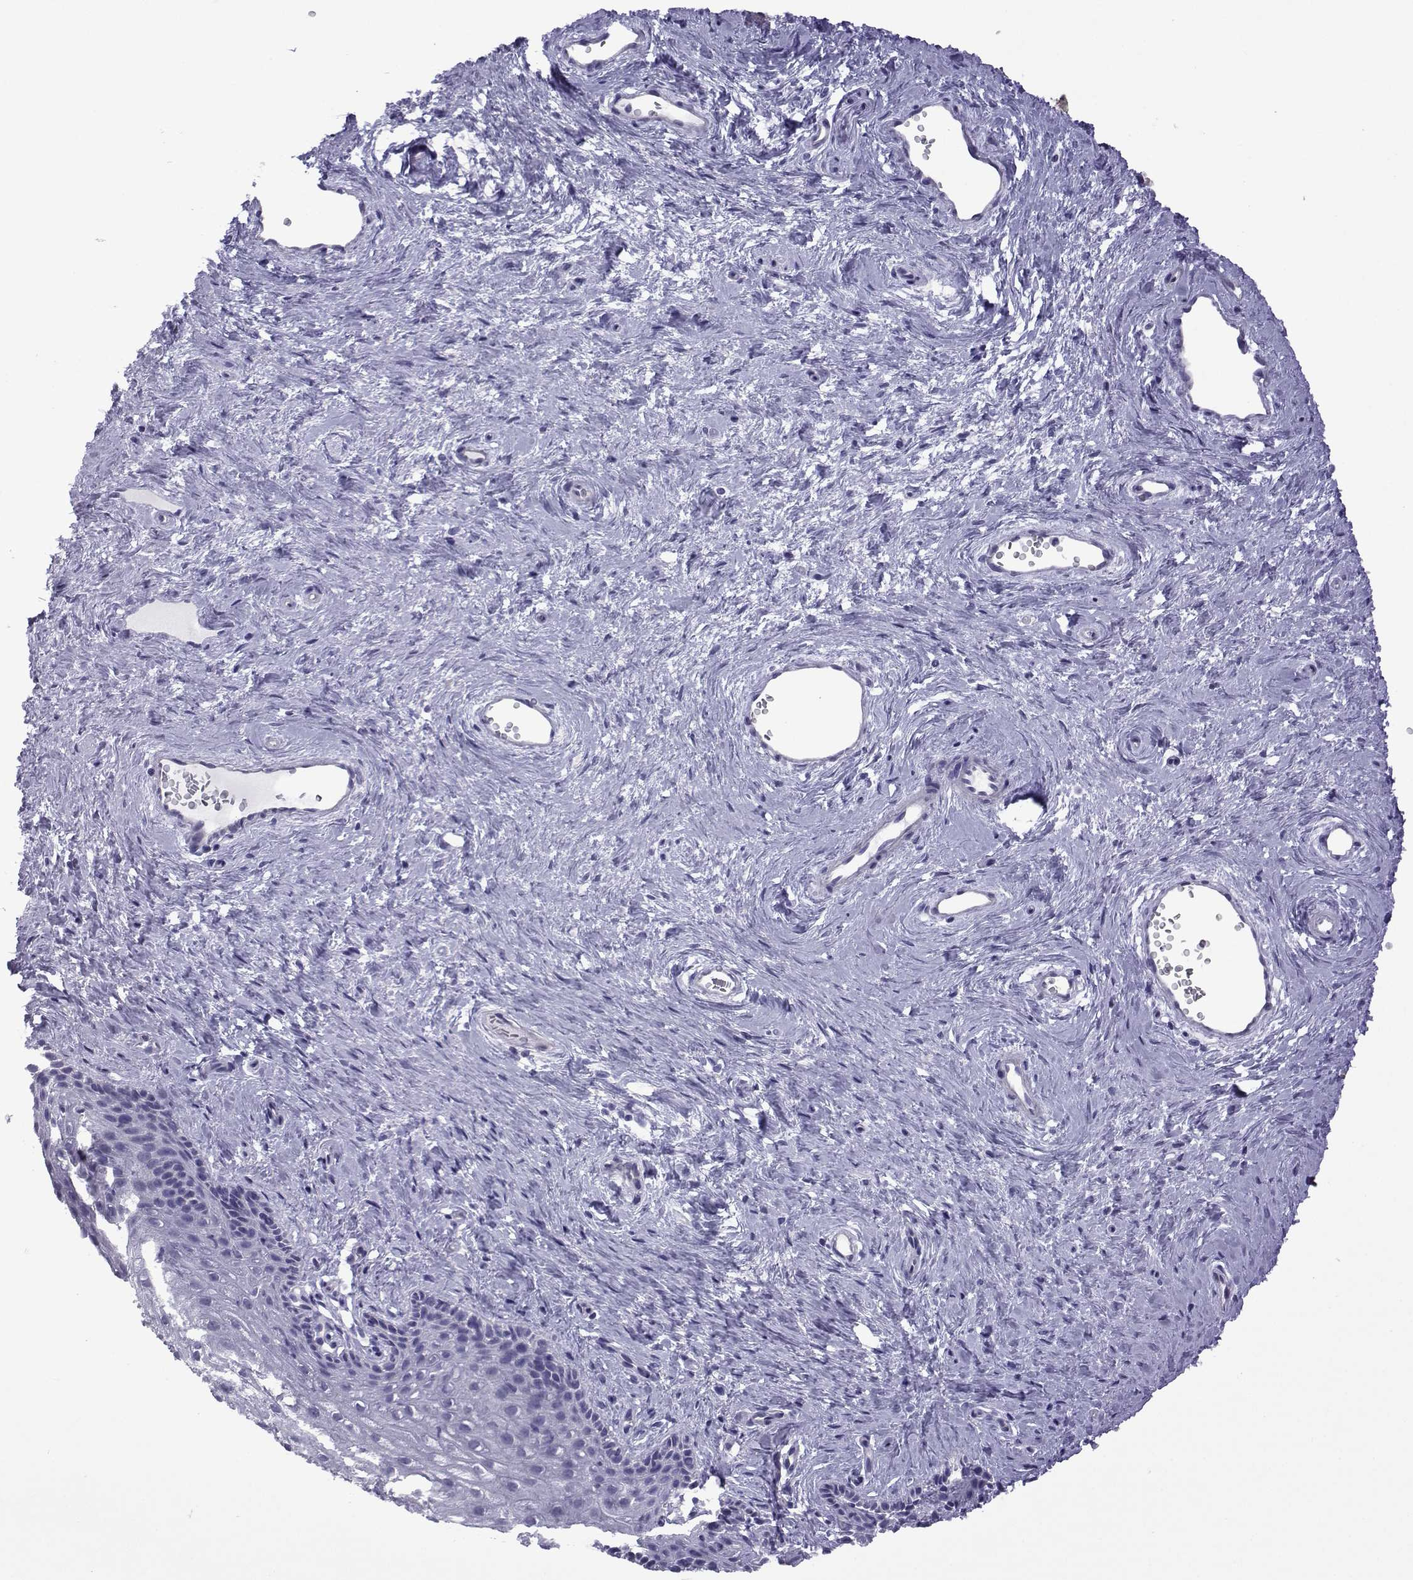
{"staining": {"intensity": "negative", "quantity": "none", "location": "none"}, "tissue": "vagina", "cell_type": "Squamous epithelial cells", "image_type": "normal", "snomed": [{"axis": "morphology", "description": "Normal tissue, NOS"}, {"axis": "topography", "description": "Vagina"}], "caption": "An immunohistochemistry histopathology image of benign vagina is shown. There is no staining in squamous epithelial cells of vagina. Brightfield microscopy of immunohistochemistry stained with DAB (3,3'-diaminobenzidine) (brown) and hematoxylin (blue), captured at high magnification.", "gene": "CFAP70", "patient": {"sex": "female", "age": 45}}